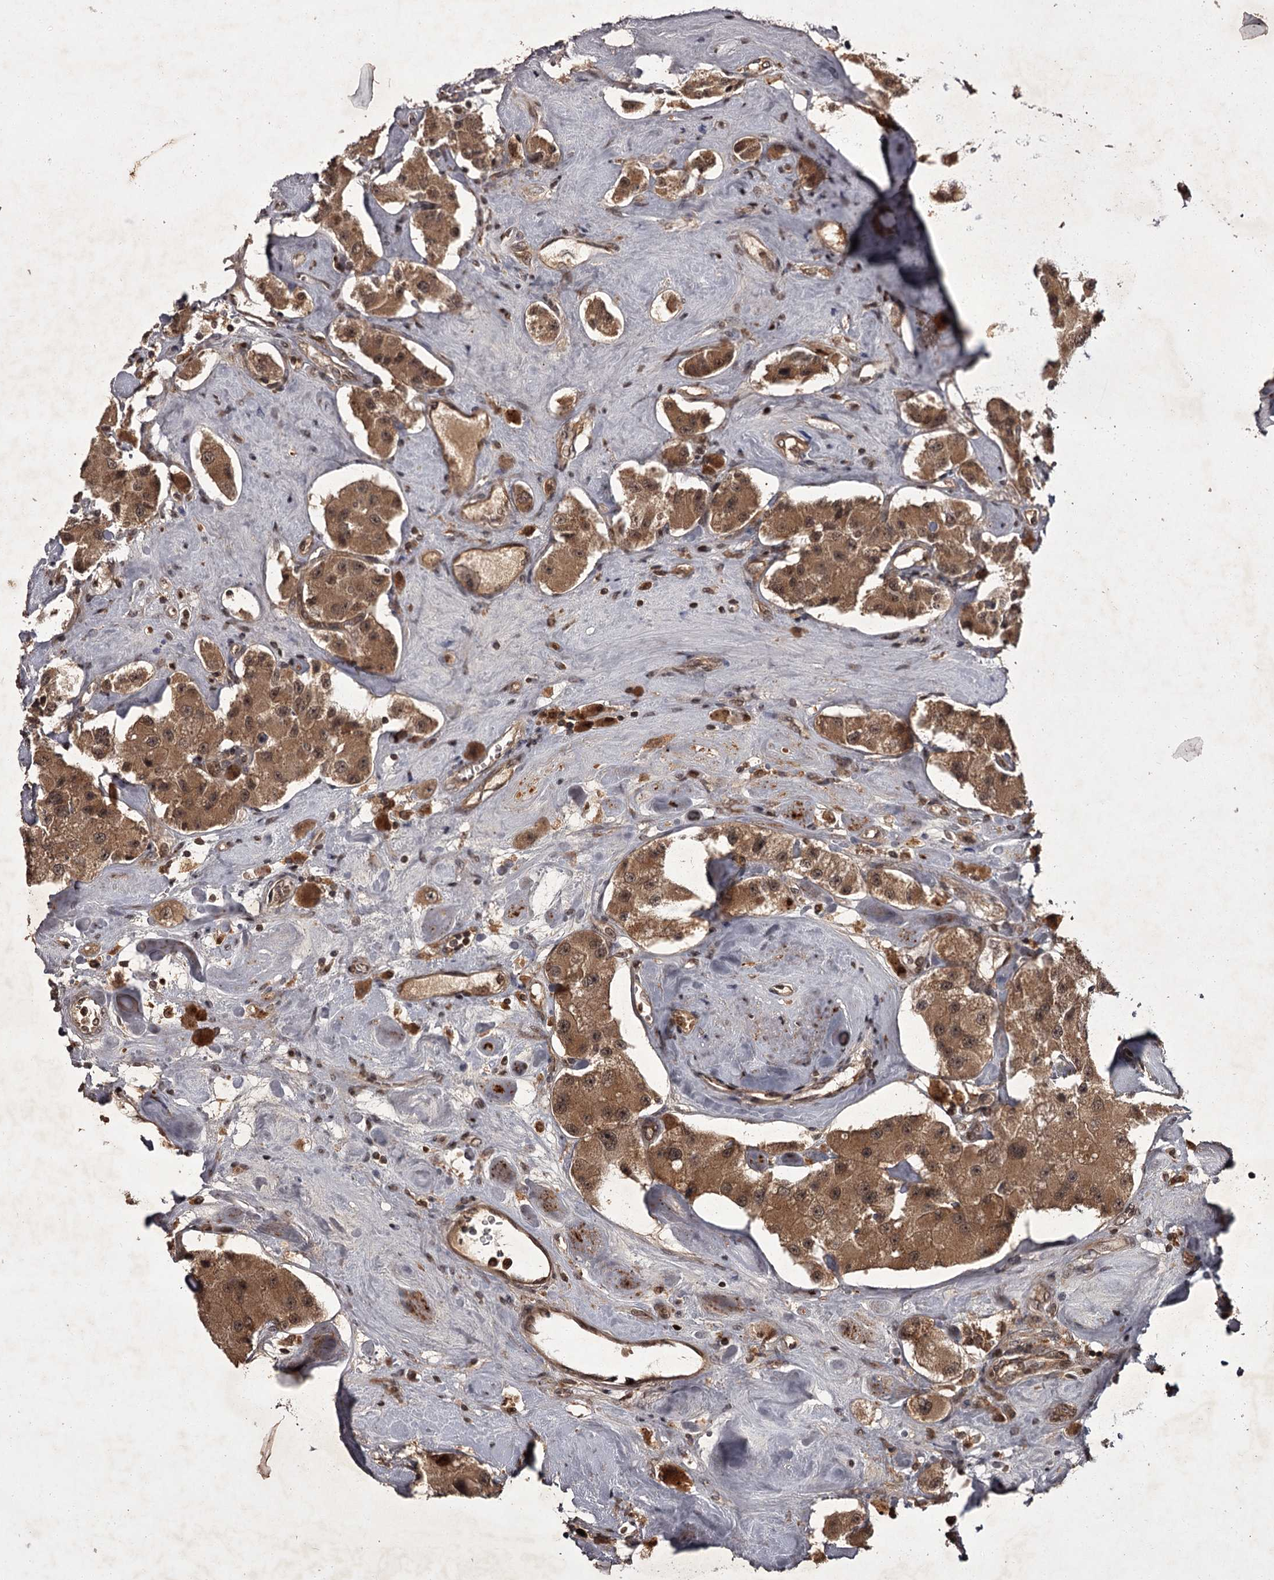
{"staining": {"intensity": "moderate", "quantity": ">75%", "location": "cytoplasmic/membranous"}, "tissue": "carcinoid", "cell_type": "Tumor cells", "image_type": "cancer", "snomed": [{"axis": "morphology", "description": "Carcinoid, malignant, NOS"}, {"axis": "topography", "description": "Pancreas"}], "caption": "Carcinoid (malignant) stained with immunohistochemistry (IHC) reveals moderate cytoplasmic/membranous positivity in about >75% of tumor cells. The staining was performed using DAB (3,3'-diaminobenzidine) to visualize the protein expression in brown, while the nuclei were stained in blue with hematoxylin (Magnification: 20x).", "gene": "TBC1D23", "patient": {"sex": "male", "age": 41}}